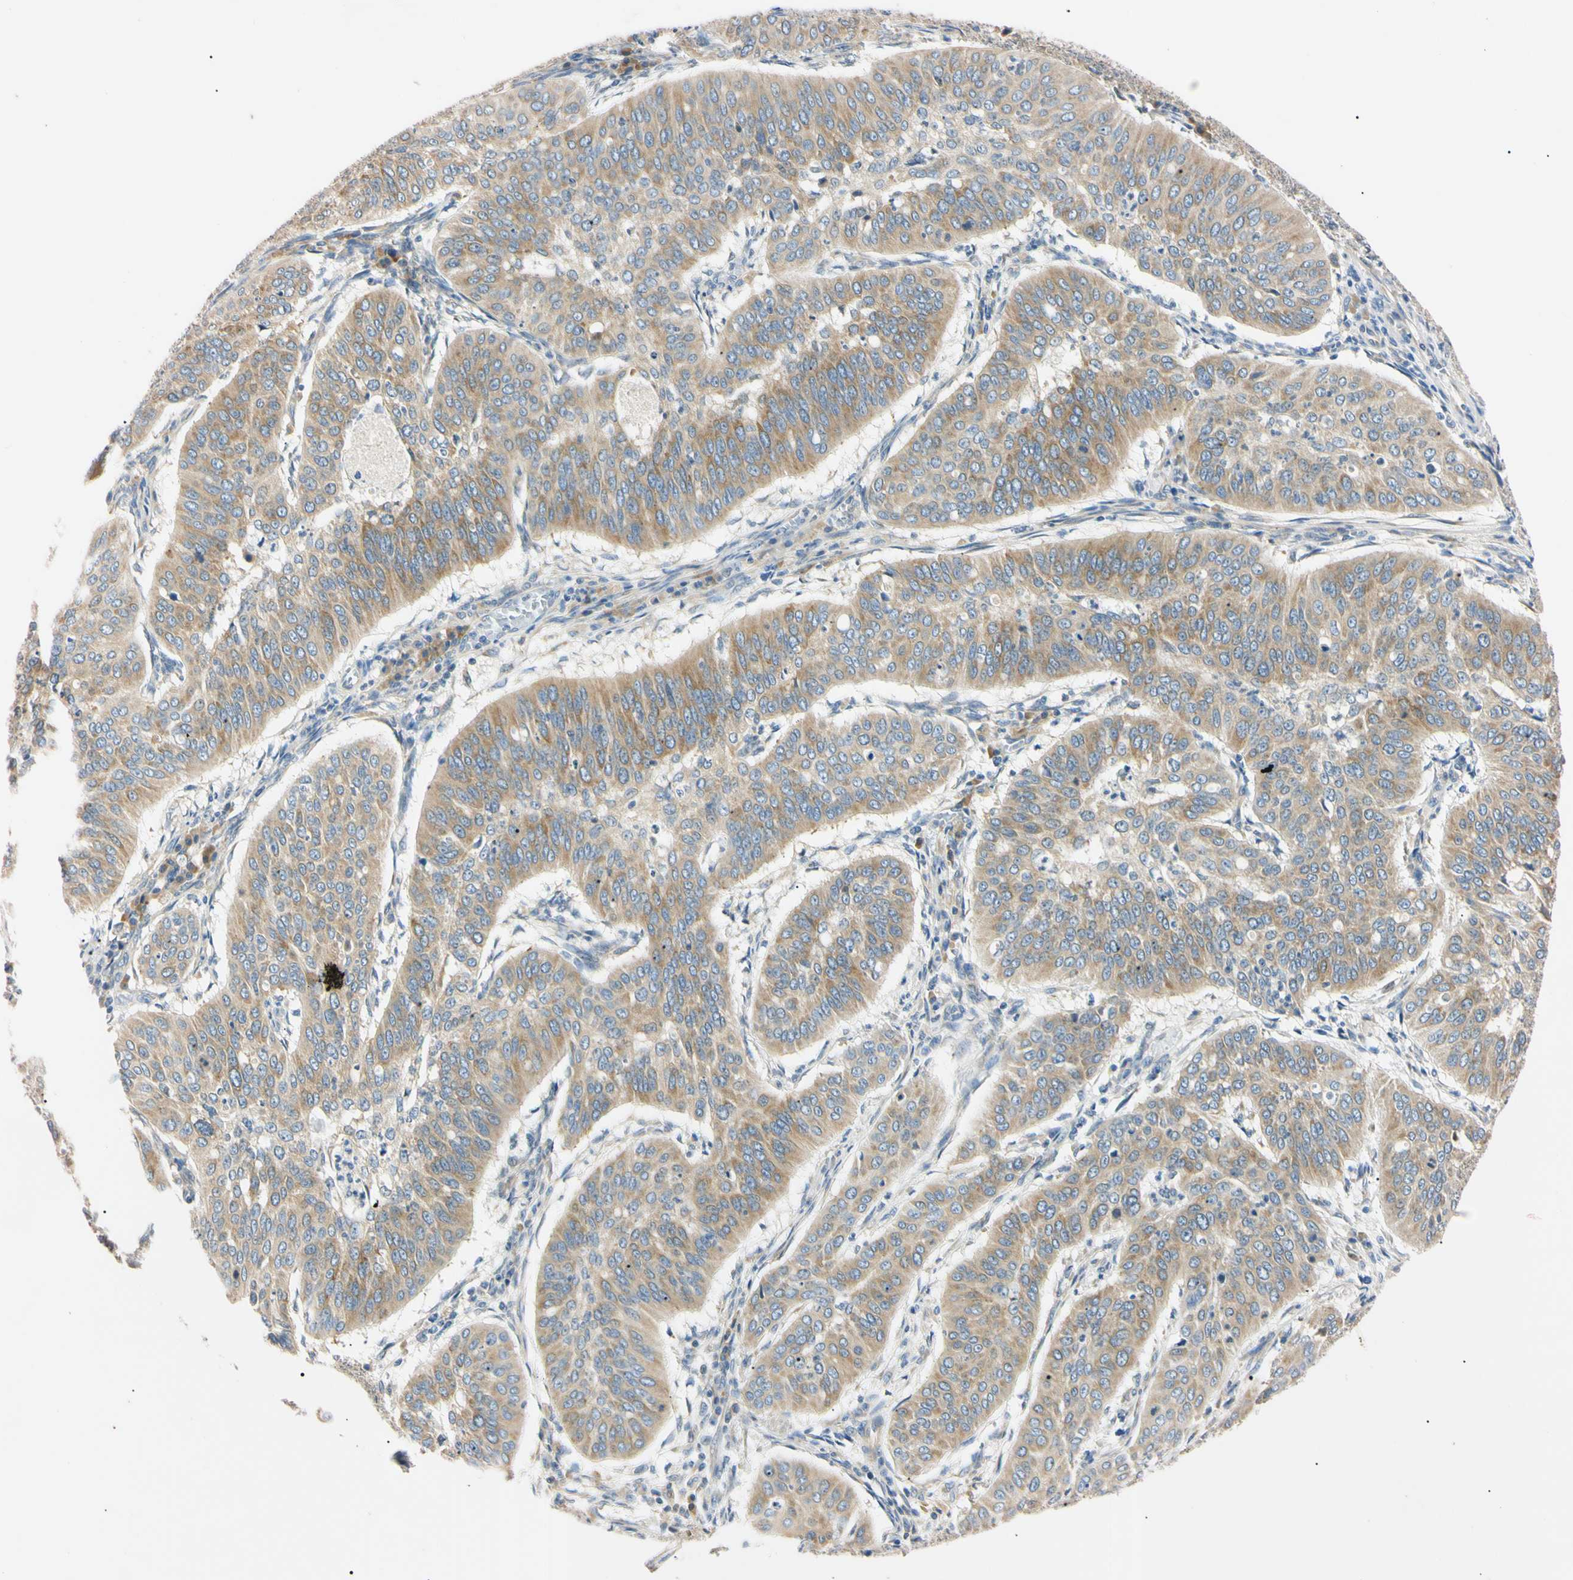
{"staining": {"intensity": "moderate", "quantity": ">75%", "location": "cytoplasmic/membranous"}, "tissue": "cervical cancer", "cell_type": "Tumor cells", "image_type": "cancer", "snomed": [{"axis": "morphology", "description": "Normal tissue, NOS"}, {"axis": "morphology", "description": "Squamous cell carcinoma, NOS"}, {"axis": "topography", "description": "Cervix"}], "caption": "This image displays cervical cancer (squamous cell carcinoma) stained with IHC to label a protein in brown. The cytoplasmic/membranous of tumor cells show moderate positivity for the protein. Nuclei are counter-stained blue.", "gene": "DNAJB12", "patient": {"sex": "female", "age": 39}}